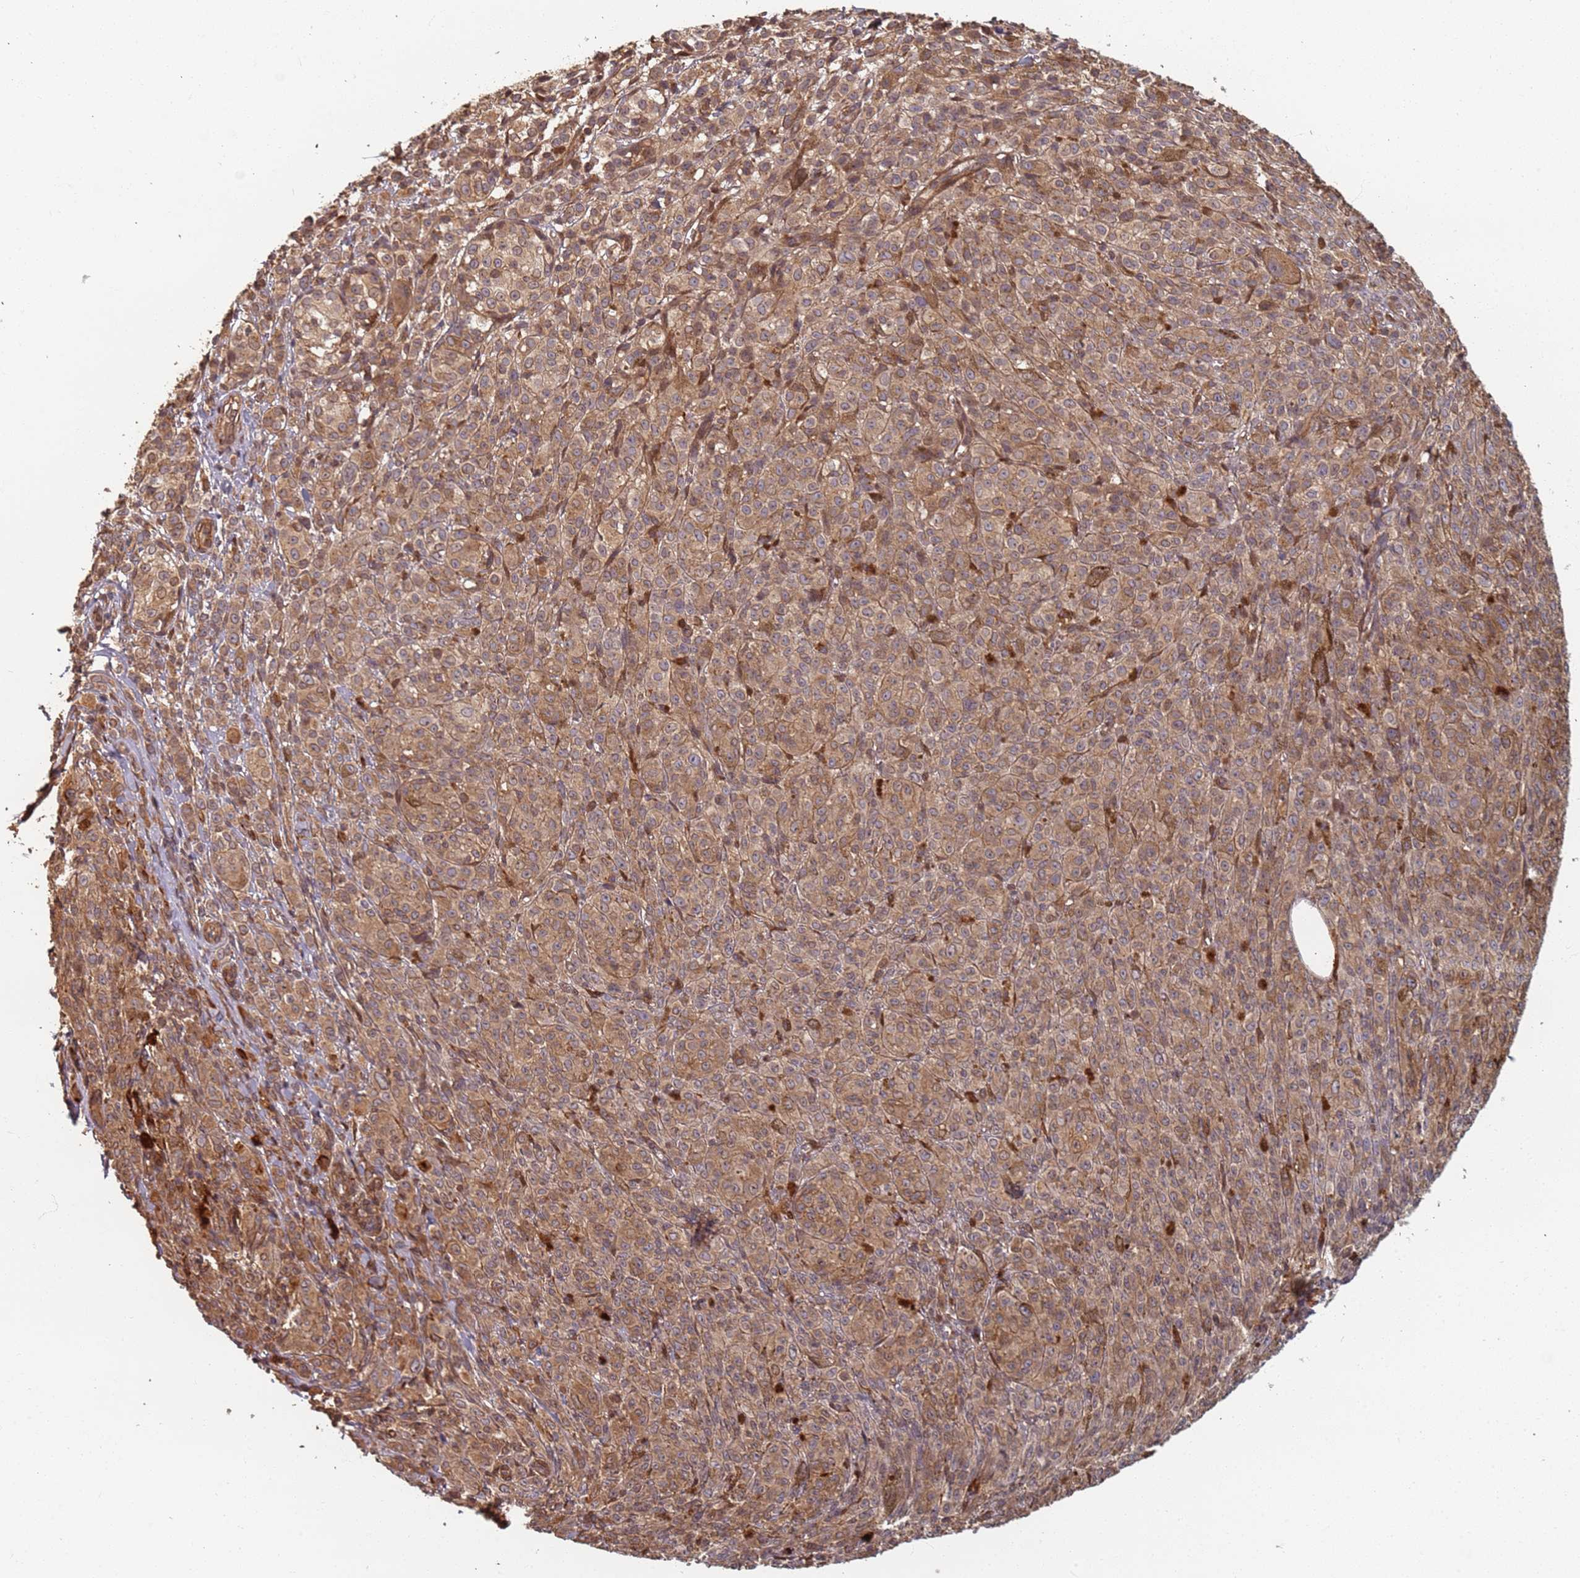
{"staining": {"intensity": "moderate", "quantity": ">75%", "location": "cytoplasmic/membranous,nuclear"}, "tissue": "melanoma", "cell_type": "Tumor cells", "image_type": "cancer", "snomed": [{"axis": "morphology", "description": "Malignant melanoma, NOS"}, {"axis": "topography", "description": "Skin"}], "caption": "Protein expression analysis of melanoma displays moderate cytoplasmic/membranous and nuclear positivity in about >75% of tumor cells.", "gene": "SDCCAG8", "patient": {"sex": "female", "age": 52}}